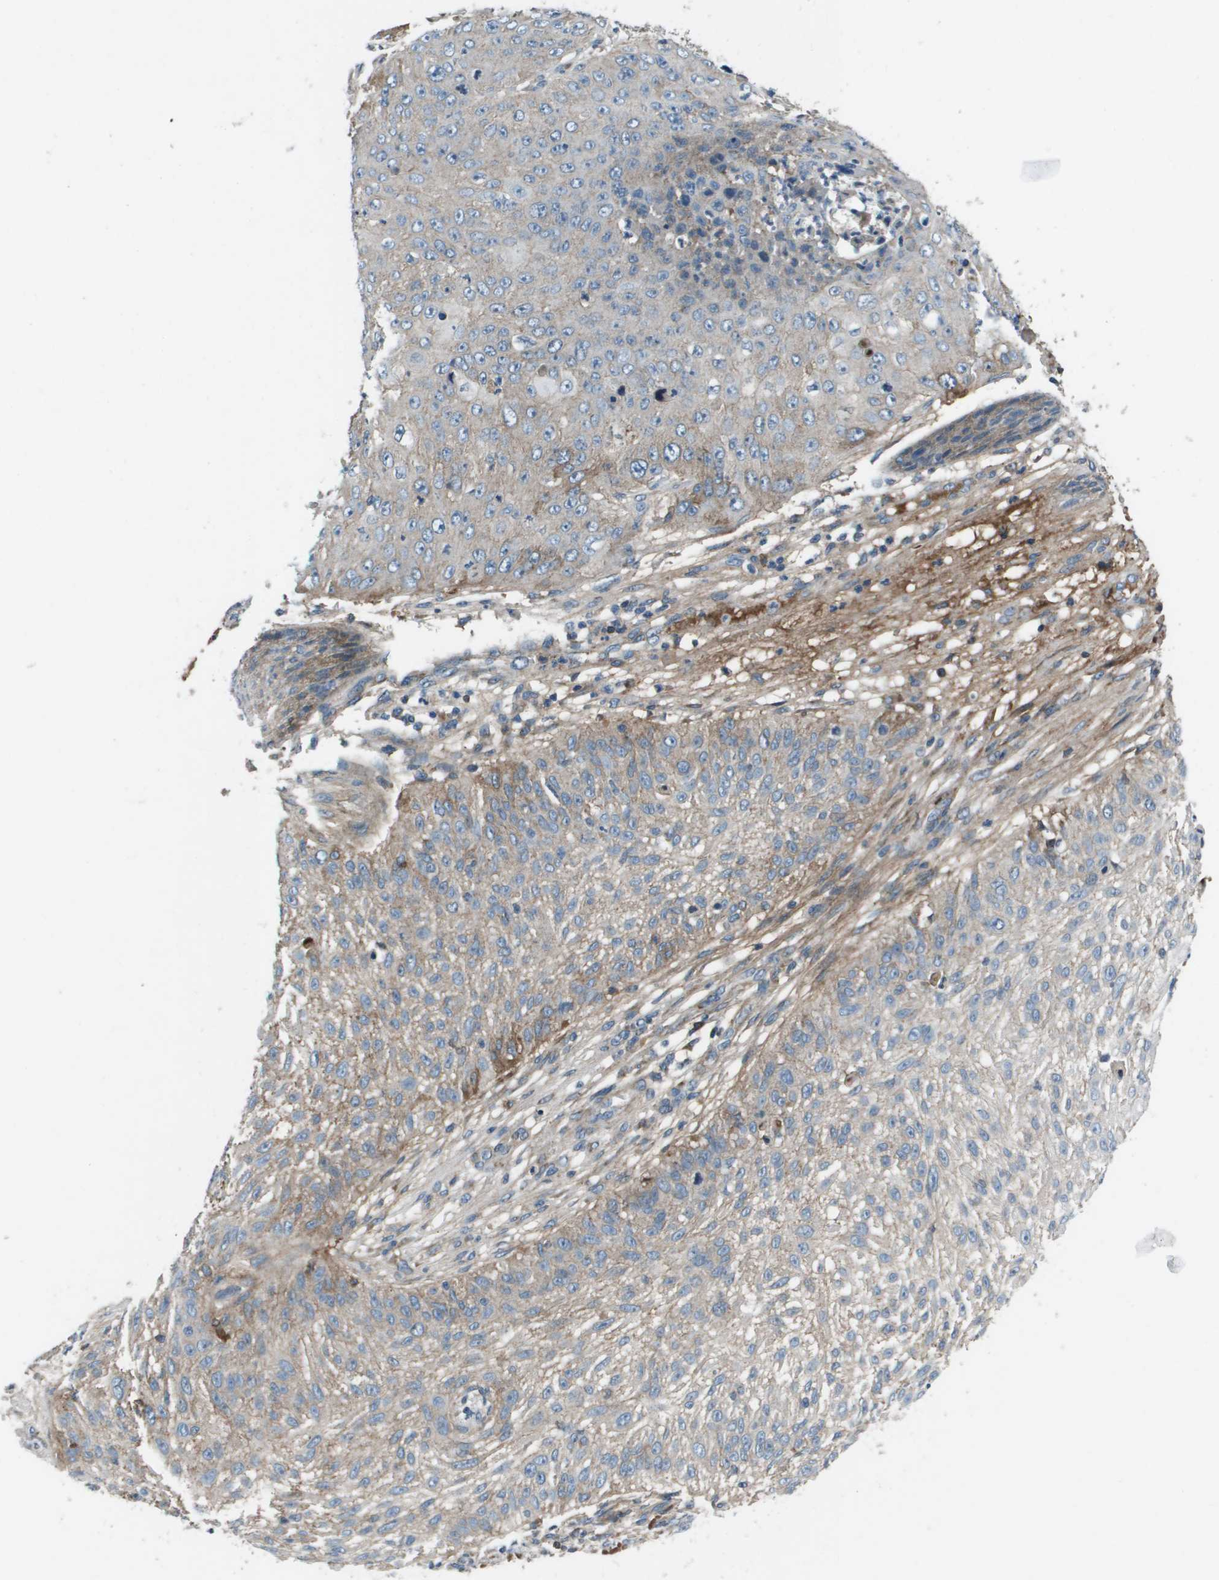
{"staining": {"intensity": "weak", "quantity": "<25%", "location": "cytoplasmic/membranous"}, "tissue": "skin cancer", "cell_type": "Tumor cells", "image_type": "cancer", "snomed": [{"axis": "morphology", "description": "Squamous cell carcinoma, NOS"}, {"axis": "topography", "description": "Skin"}], "caption": "Immunohistochemistry (IHC) histopathology image of neoplastic tissue: skin squamous cell carcinoma stained with DAB reveals no significant protein staining in tumor cells.", "gene": "PCOLCE", "patient": {"sex": "female", "age": 80}}